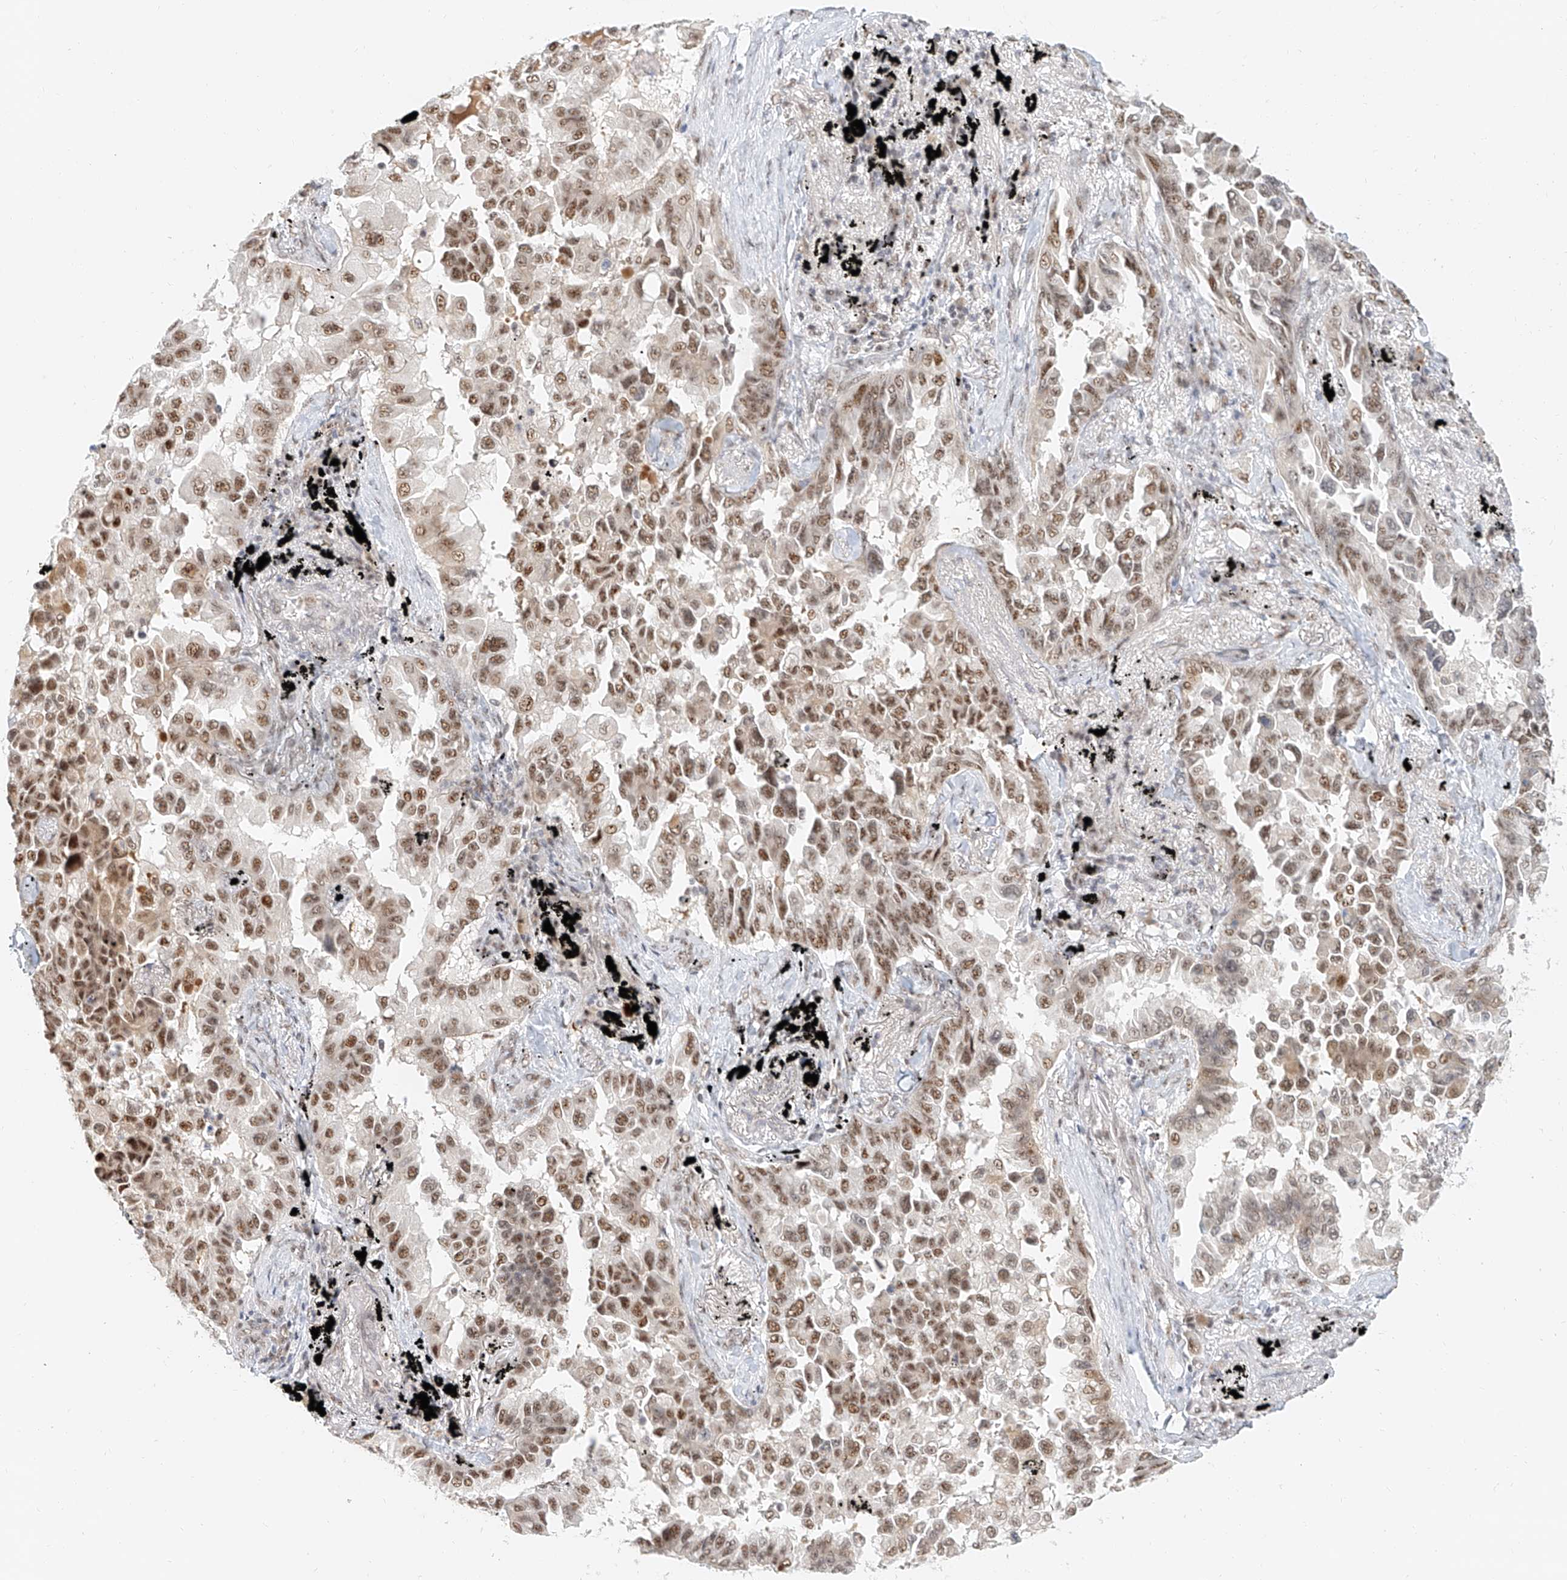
{"staining": {"intensity": "moderate", "quantity": "25%-75%", "location": "nuclear"}, "tissue": "lung cancer", "cell_type": "Tumor cells", "image_type": "cancer", "snomed": [{"axis": "morphology", "description": "Adenocarcinoma, NOS"}, {"axis": "topography", "description": "Lung"}], "caption": "Tumor cells display medium levels of moderate nuclear expression in approximately 25%-75% of cells in human lung cancer (adenocarcinoma).", "gene": "CXorf58", "patient": {"sex": "female", "age": 67}}